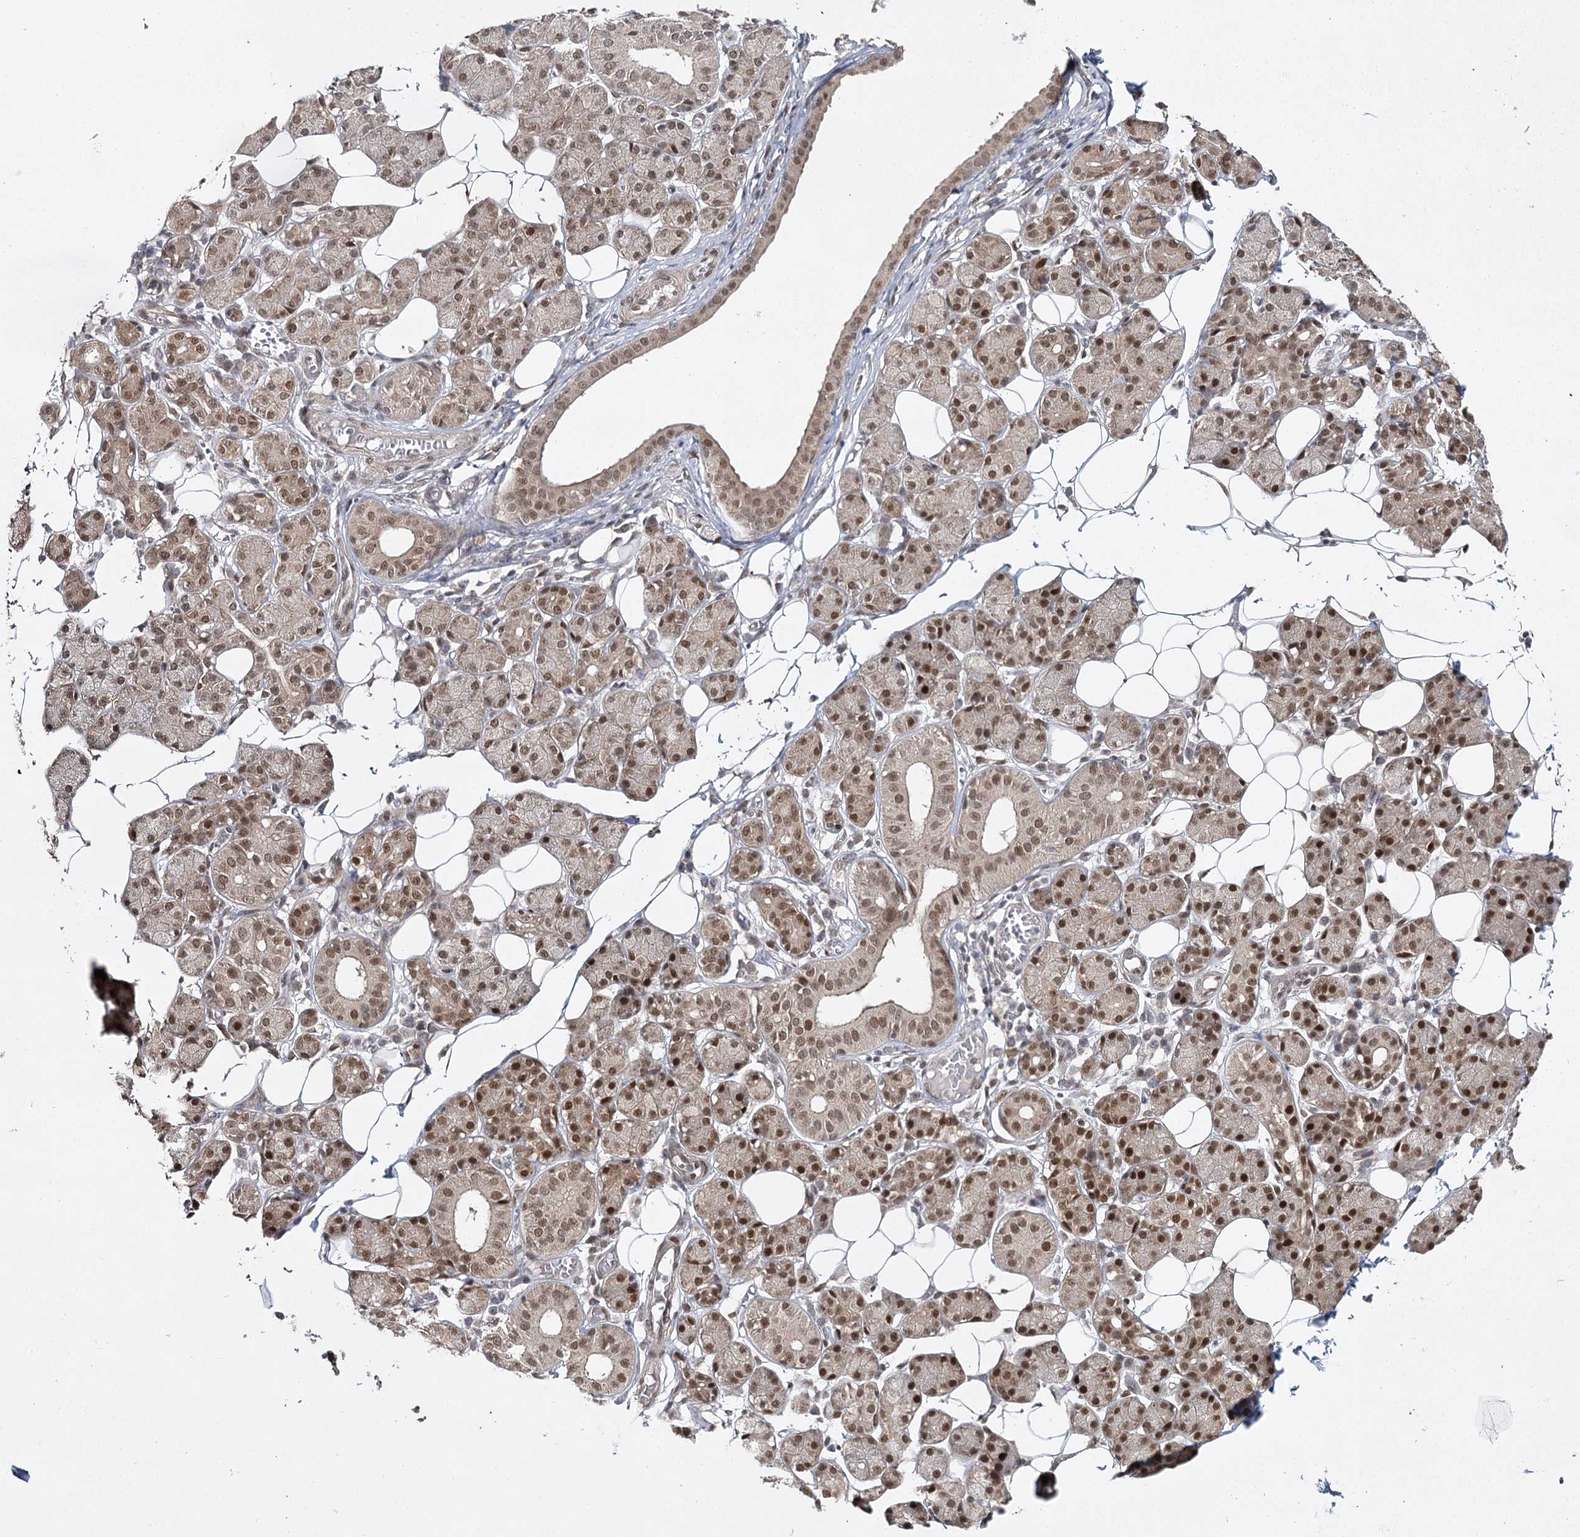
{"staining": {"intensity": "moderate", "quantity": ">75%", "location": "cytoplasmic/membranous,nuclear"}, "tissue": "salivary gland", "cell_type": "Glandular cells", "image_type": "normal", "snomed": [{"axis": "morphology", "description": "Normal tissue, NOS"}, {"axis": "topography", "description": "Salivary gland"}], "caption": "There is medium levels of moderate cytoplasmic/membranous,nuclear positivity in glandular cells of benign salivary gland, as demonstrated by immunohistochemical staining (brown color).", "gene": "DCUN1D4", "patient": {"sex": "female", "age": 33}}